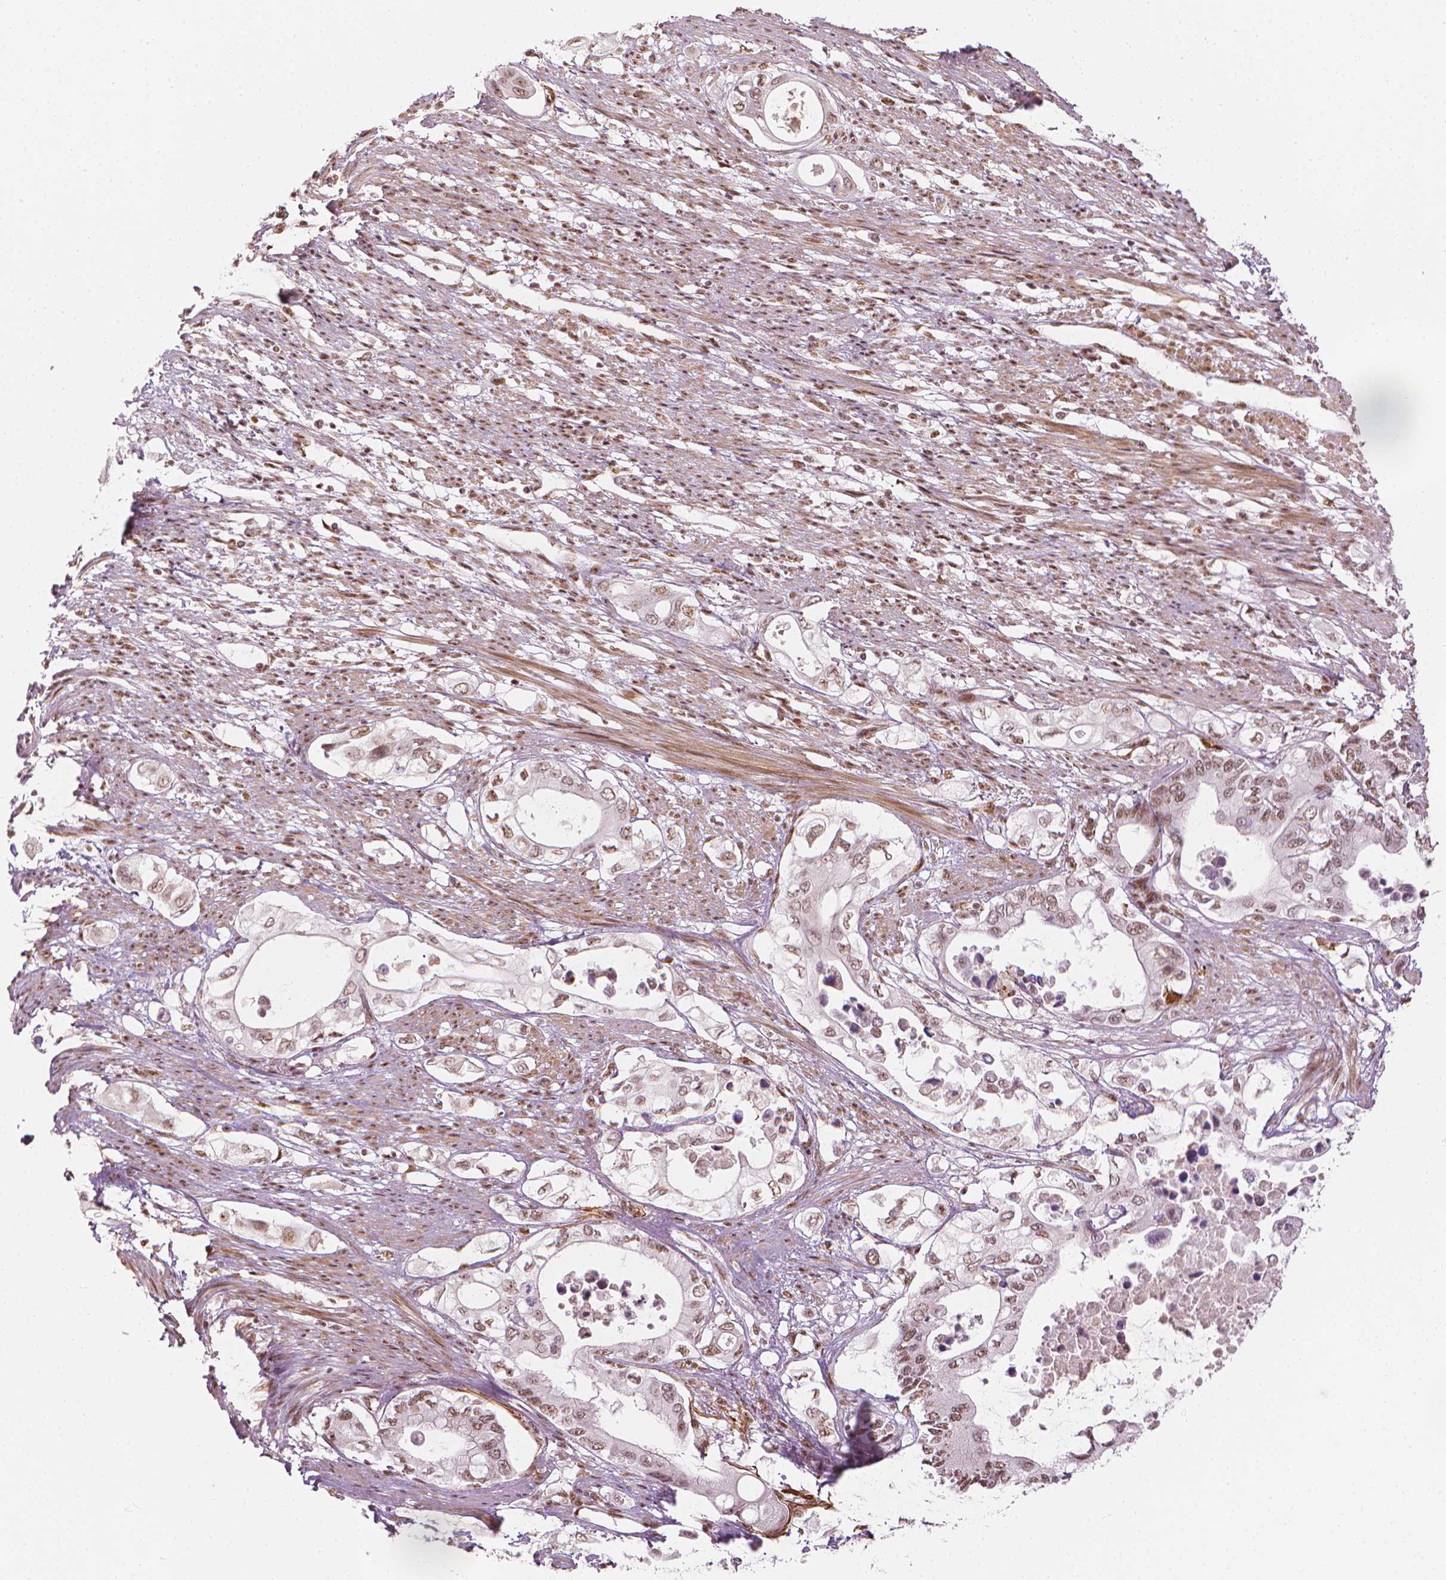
{"staining": {"intensity": "weak", "quantity": ">75%", "location": "nuclear"}, "tissue": "pancreatic cancer", "cell_type": "Tumor cells", "image_type": "cancer", "snomed": [{"axis": "morphology", "description": "Adenocarcinoma, NOS"}, {"axis": "topography", "description": "Pancreas"}], "caption": "Weak nuclear expression for a protein is identified in about >75% of tumor cells of adenocarcinoma (pancreatic) using immunohistochemistry (IHC).", "gene": "ELF2", "patient": {"sex": "female", "age": 63}}